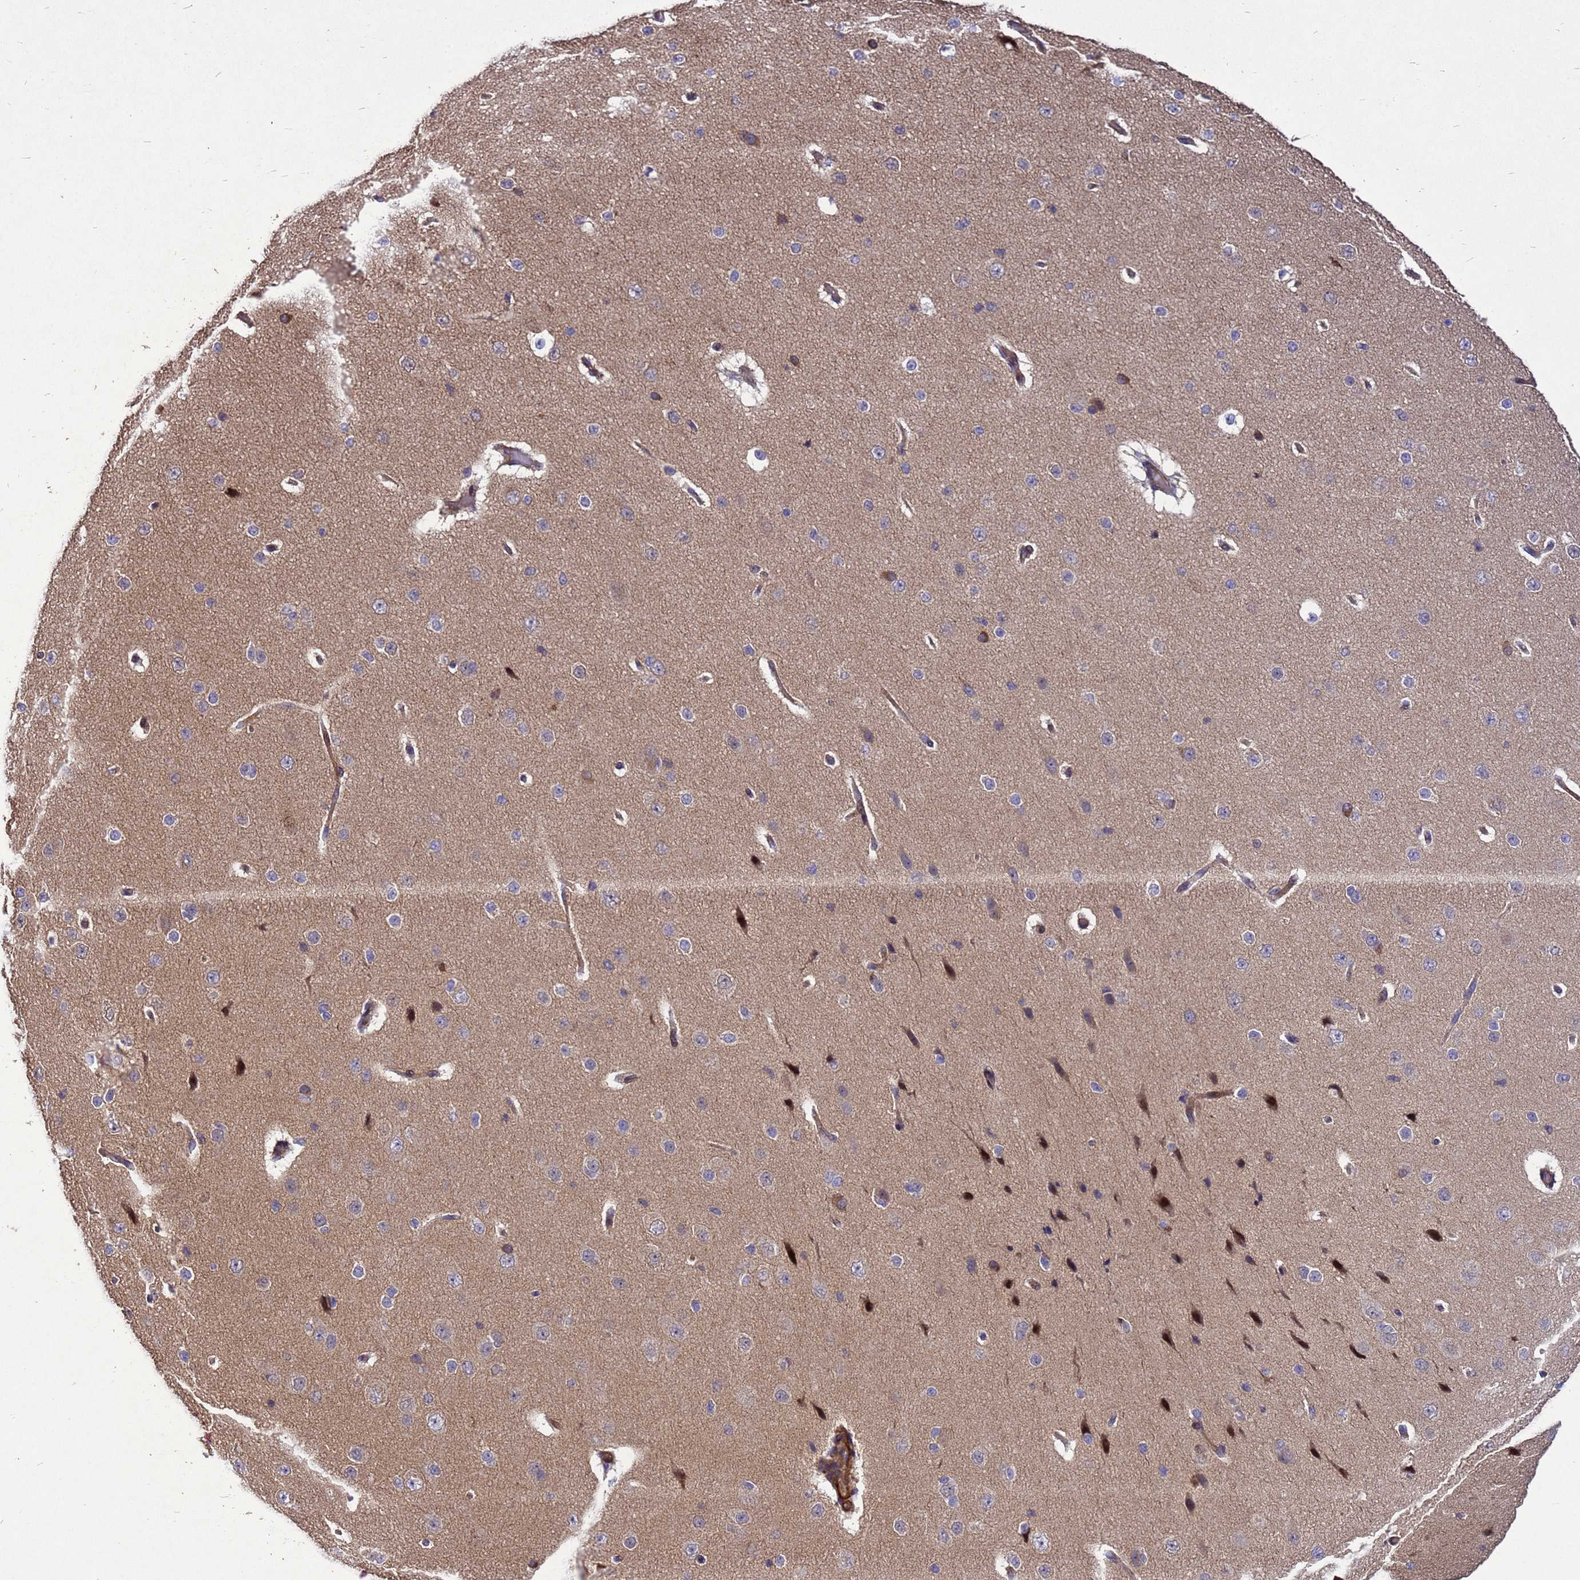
{"staining": {"intensity": "moderate", "quantity": "25%-75%", "location": "cytoplasmic/membranous"}, "tissue": "cerebral cortex", "cell_type": "Endothelial cells", "image_type": "normal", "snomed": [{"axis": "morphology", "description": "Normal tissue, NOS"}, {"axis": "morphology", "description": "Developmental malformation"}, {"axis": "topography", "description": "Cerebral cortex"}], "caption": "High-power microscopy captured an immunohistochemistry (IHC) image of benign cerebral cortex, revealing moderate cytoplasmic/membranous staining in about 25%-75% of endothelial cells.", "gene": "RSPRY1", "patient": {"sex": "female", "age": 30}}